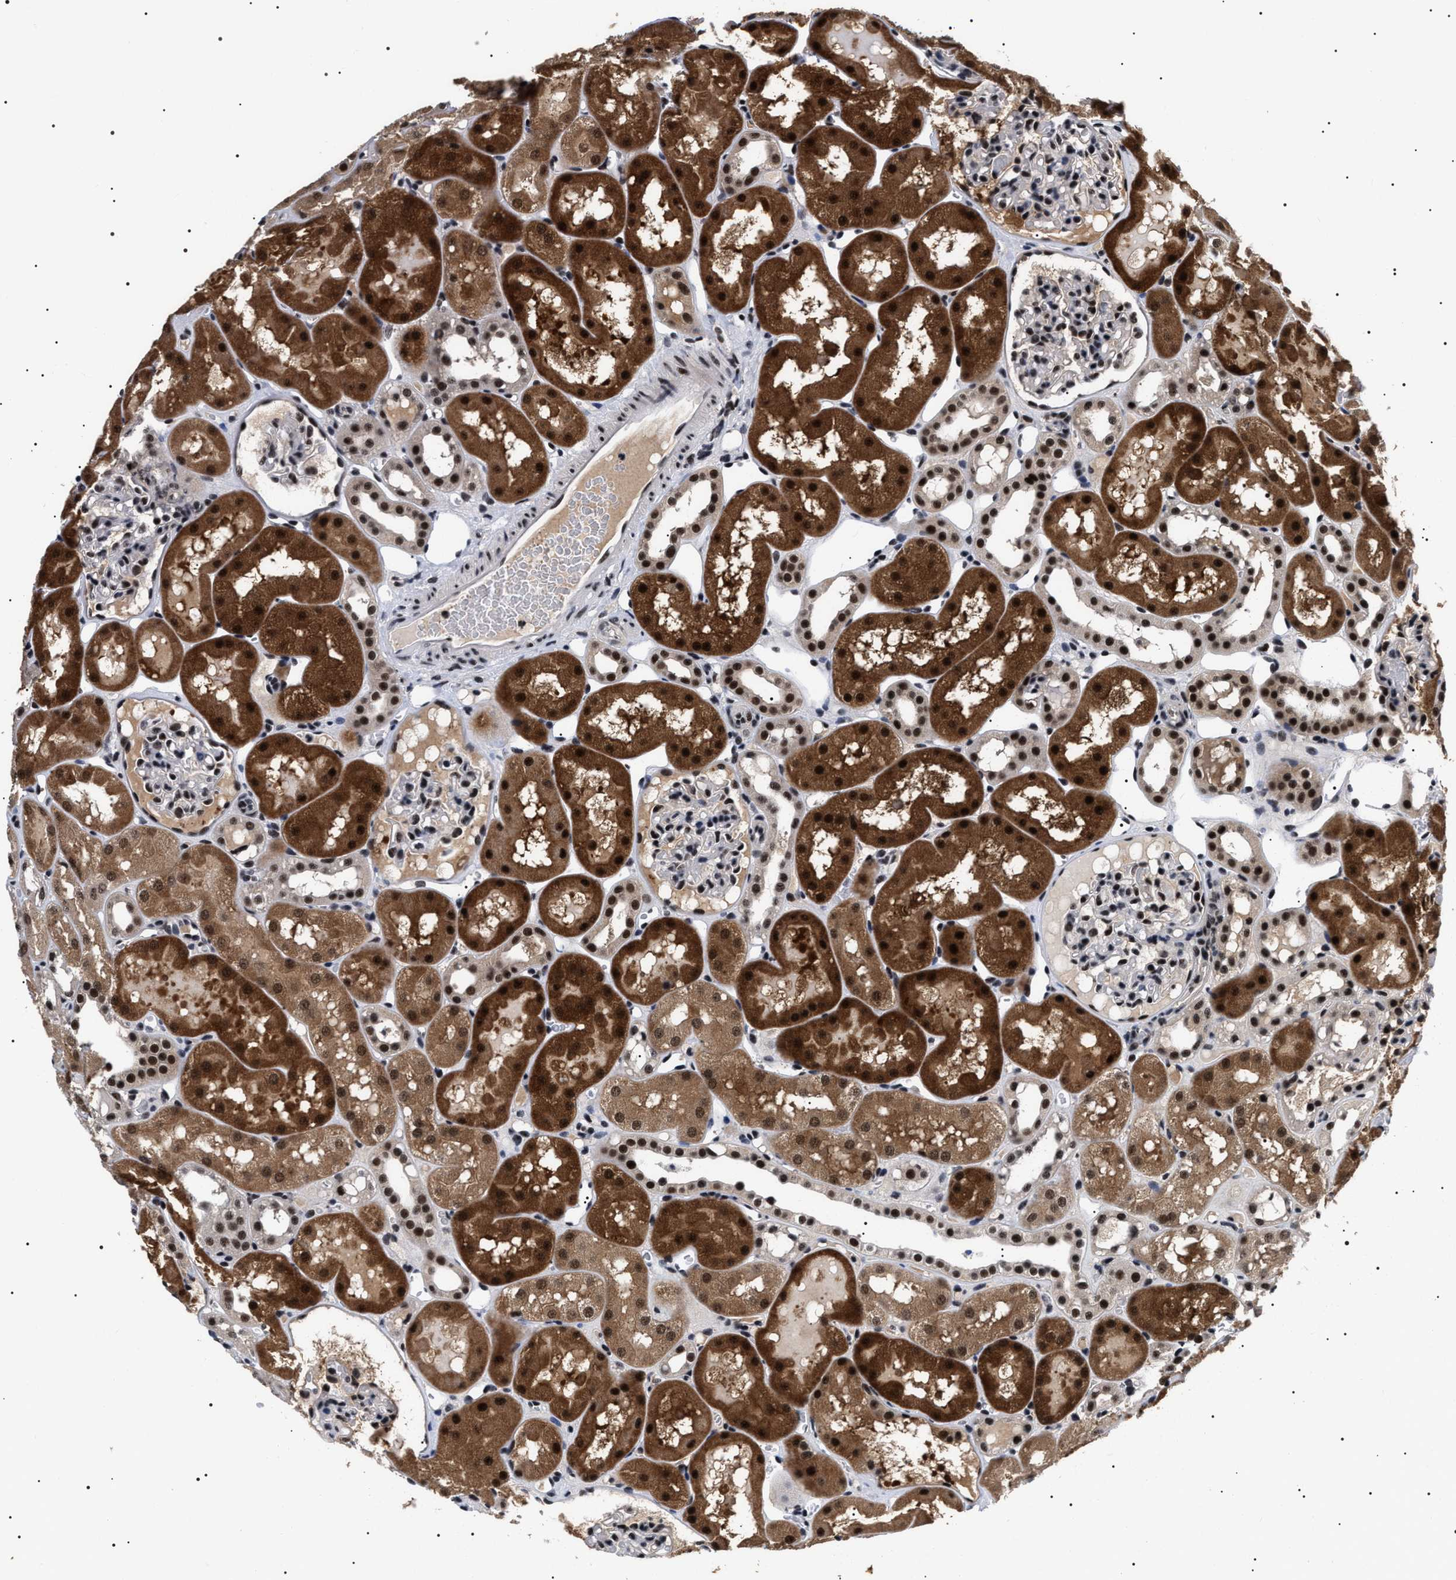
{"staining": {"intensity": "moderate", "quantity": "25%-75%", "location": "nuclear"}, "tissue": "kidney", "cell_type": "Cells in glomeruli", "image_type": "normal", "snomed": [{"axis": "morphology", "description": "Normal tissue, NOS"}, {"axis": "topography", "description": "Kidney"}, {"axis": "topography", "description": "Urinary bladder"}], "caption": "IHC of normal kidney displays medium levels of moderate nuclear expression in approximately 25%-75% of cells in glomeruli.", "gene": "CAAP1", "patient": {"sex": "male", "age": 16}}